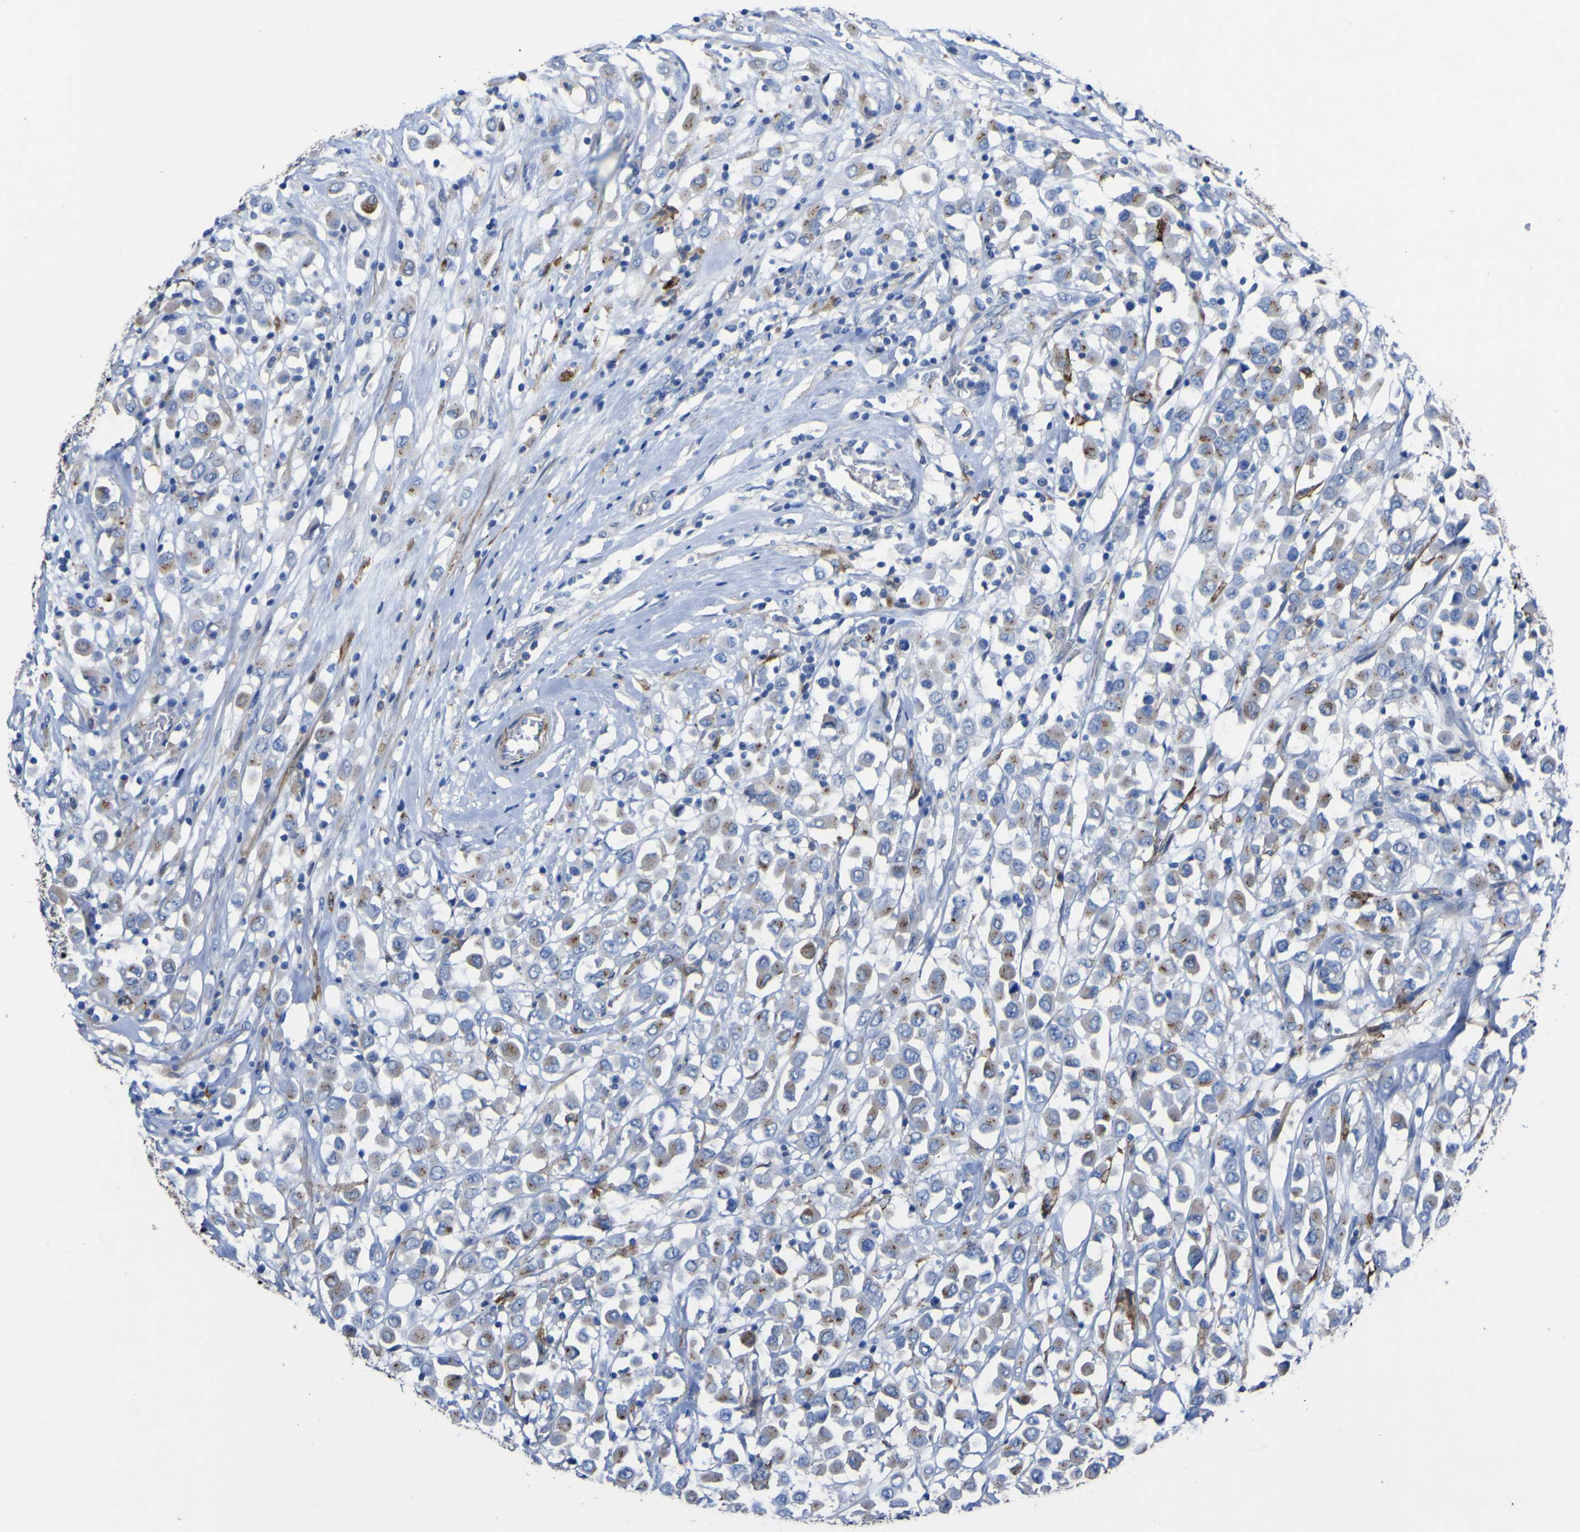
{"staining": {"intensity": "moderate", "quantity": ">75%", "location": "cytoplasmic/membranous"}, "tissue": "breast cancer", "cell_type": "Tumor cells", "image_type": "cancer", "snomed": [{"axis": "morphology", "description": "Duct carcinoma"}, {"axis": "topography", "description": "Breast"}], "caption": "This is an image of immunohistochemistry (IHC) staining of breast cancer (invasive ductal carcinoma), which shows moderate staining in the cytoplasmic/membranous of tumor cells.", "gene": "AGO4", "patient": {"sex": "female", "age": 61}}